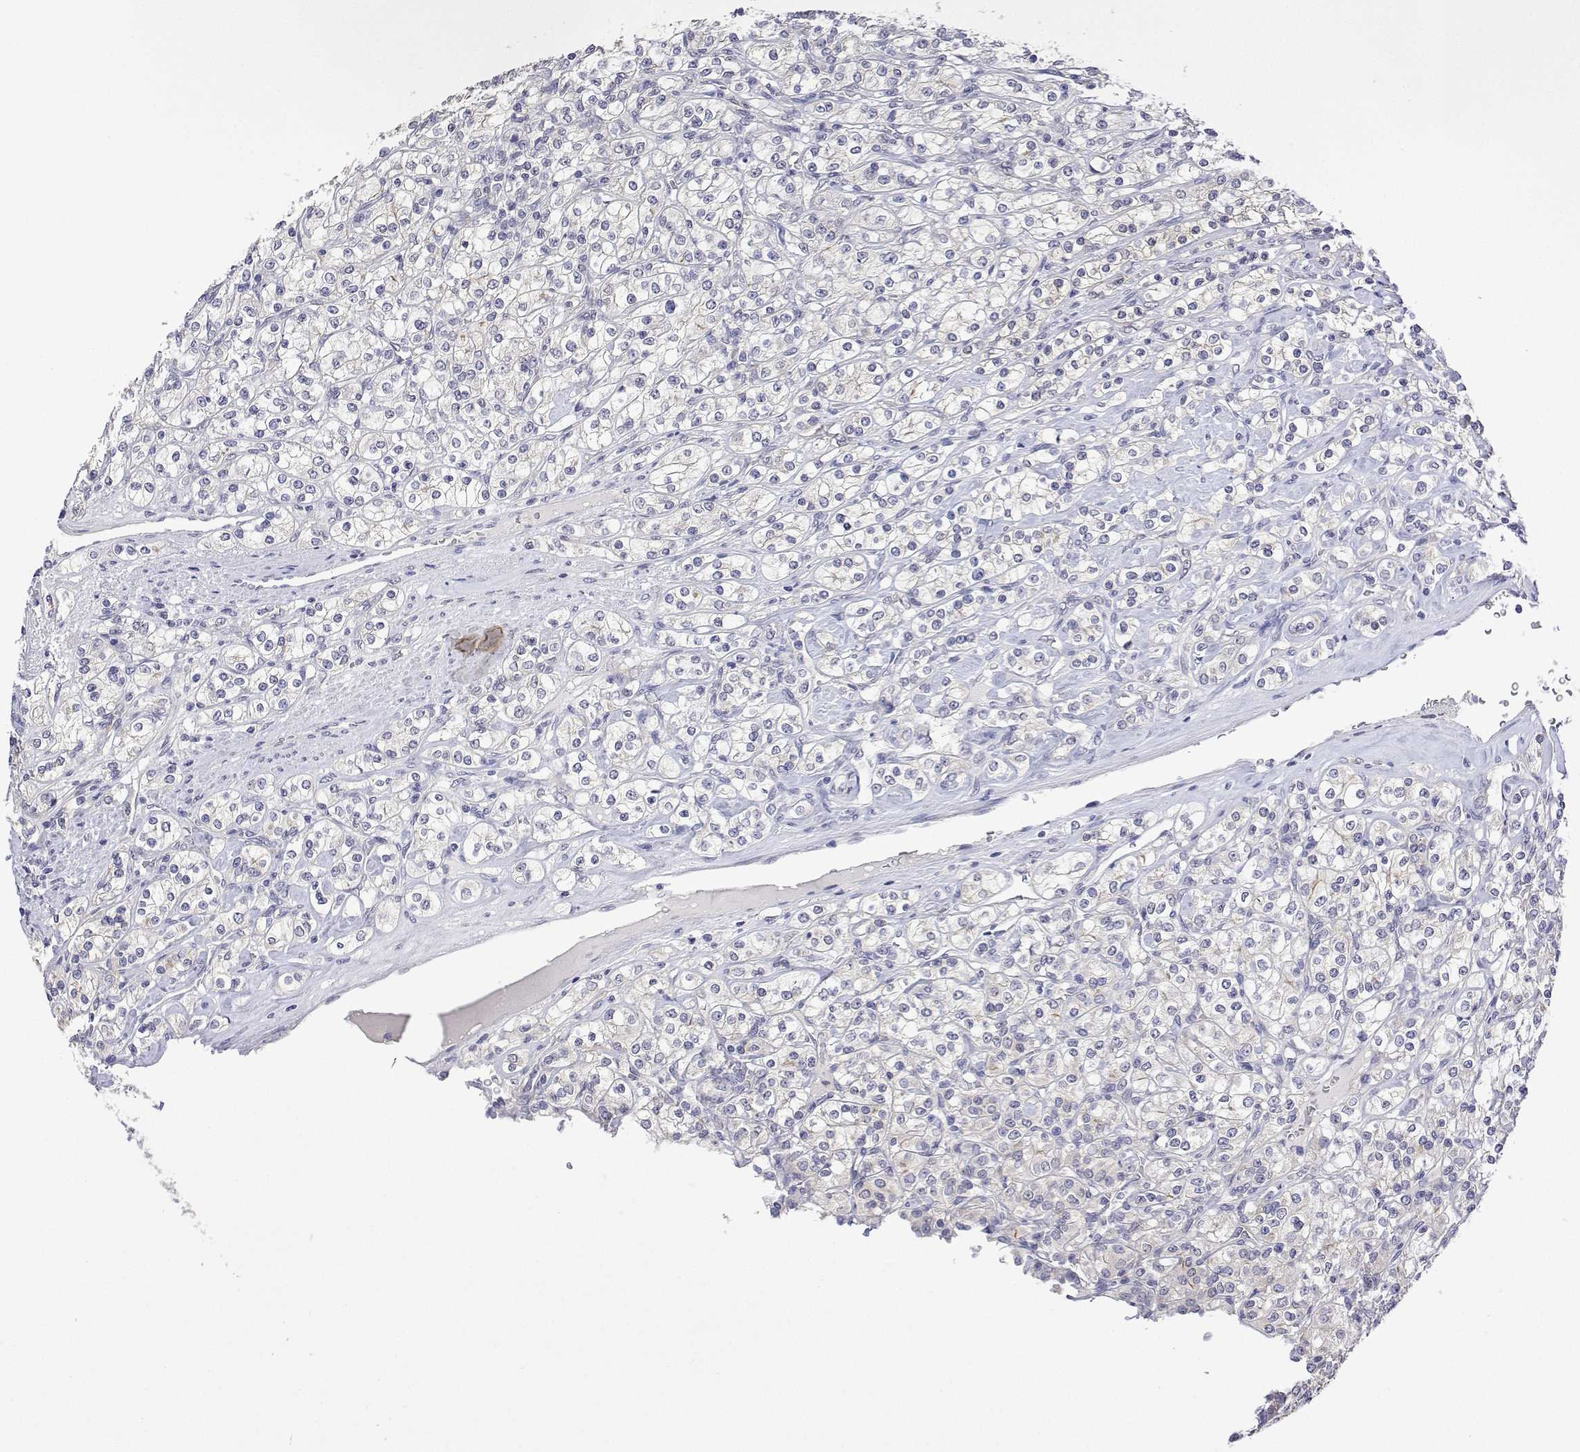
{"staining": {"intensity": "negative", "quantity": "none", "location": "none"}, "tissue": "renal cancer", "cell_type": "Tumor cells", "image_type": "cancer", "snomed": [{"axis": "morphology", "description": "Adenocarcinoma, NOS"}, {"axis": "topography", "description": "Kidney"}], "caption": "Immunohistochemistry (IHC) of renal cancer shows no staining in tumor cells.", "gene": "PLCB1", "patient": {"sex": "male", "age": 77}}